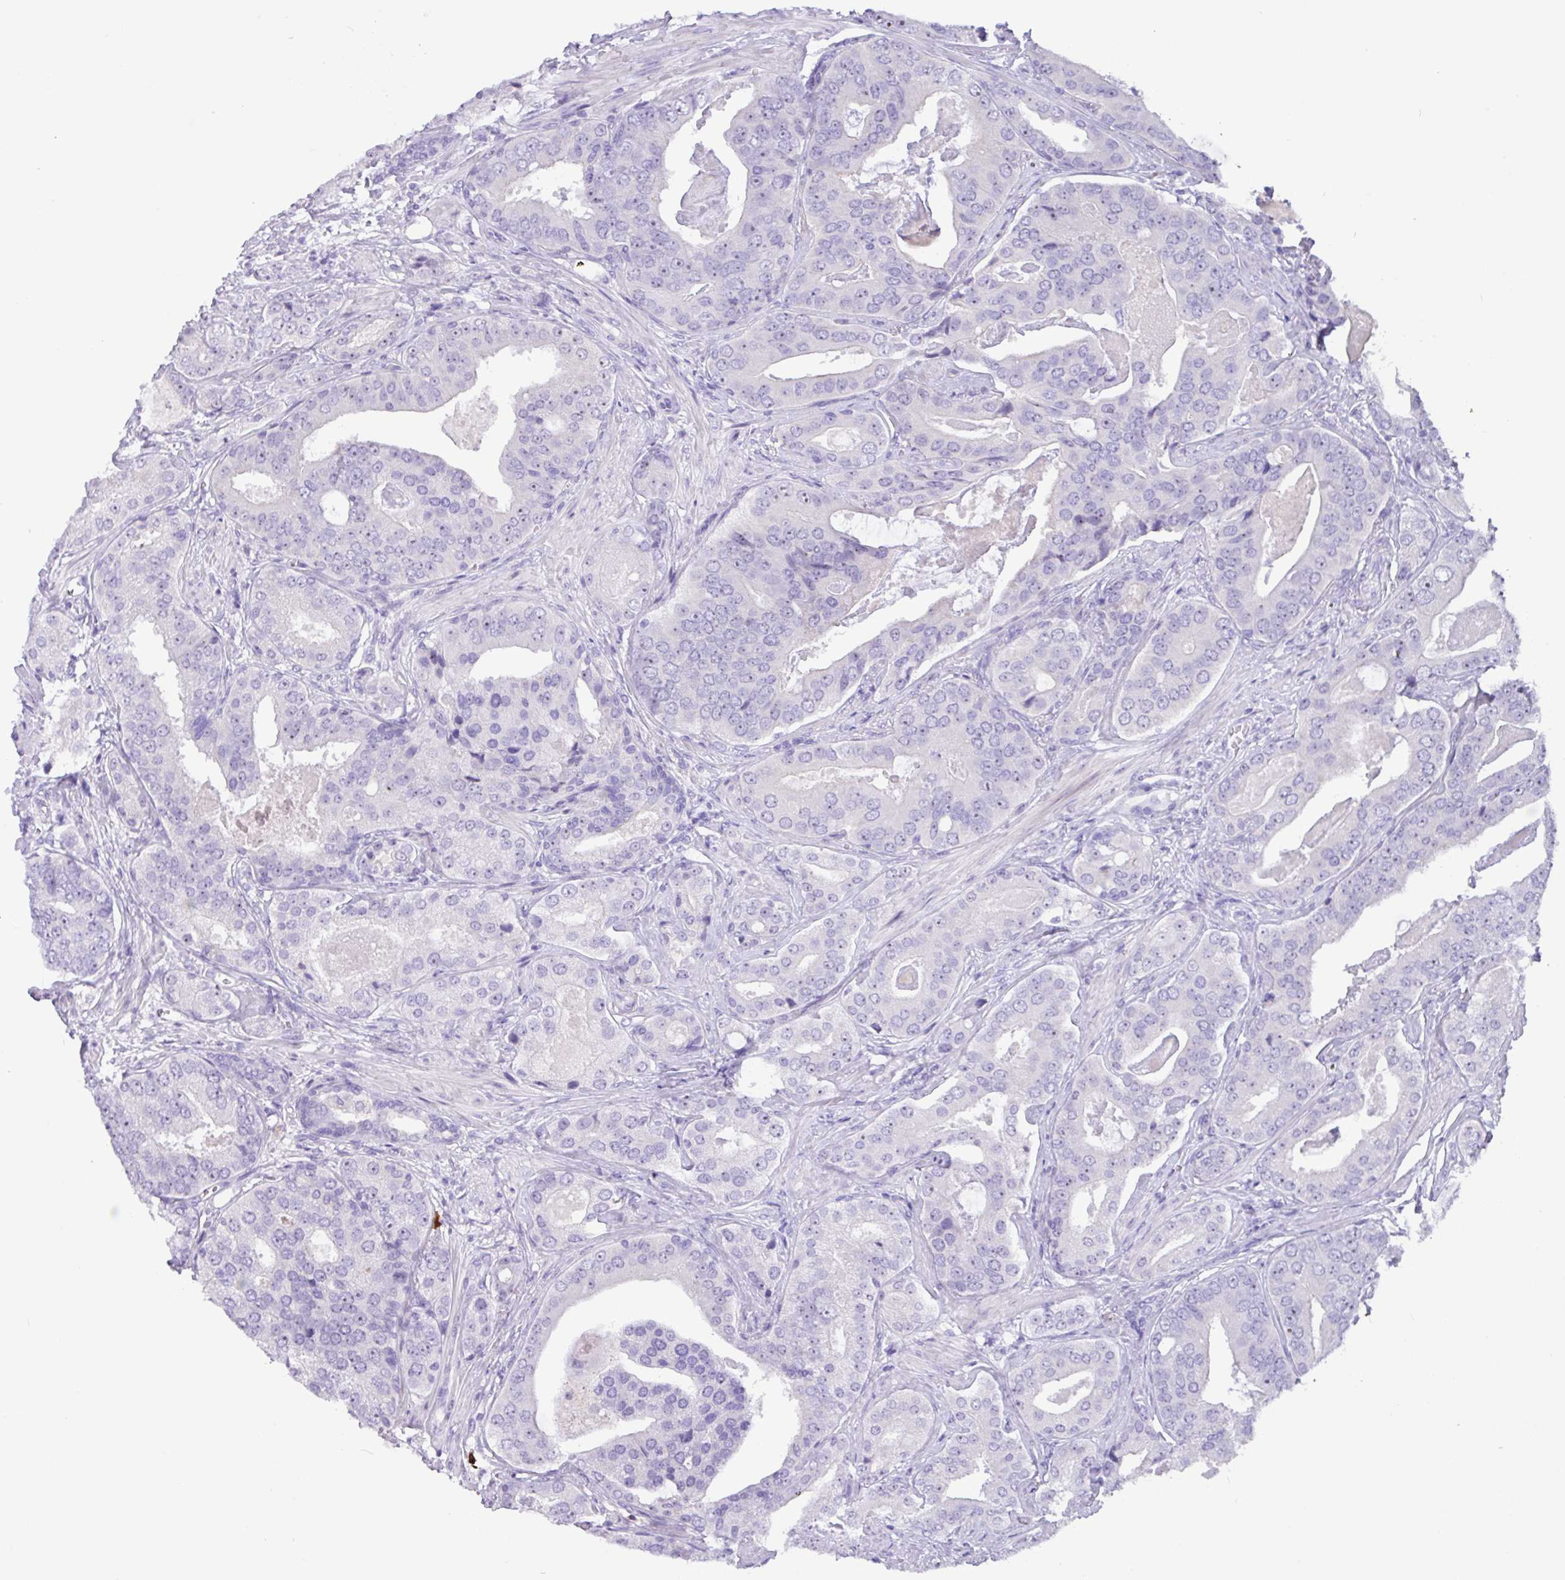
{"staining": {"intensity": "negative", "quantity": "none", "location": "none"}, "tissue": "prostate cancer", "cell_type": "Tumor cells", "image_type": "cancer", "snomed": [{"axis": "morphology", "description": "Adenocarcinoma, High grade"}, {"axis": "topography", "description": "Prostate"}], "caption": "This histopathology image is of prostate cancer stained with immunohistochemistry (IHC) to label a protein in brown with the nuclei are counter-stained blue. There is no expression in tumor cells. (DAB (3,3'-diaminobenzidine) immunohistochemistry (IHC), high magnification).", "gene": "MRM2", "patient": {"sex": "male", "age": 71}}